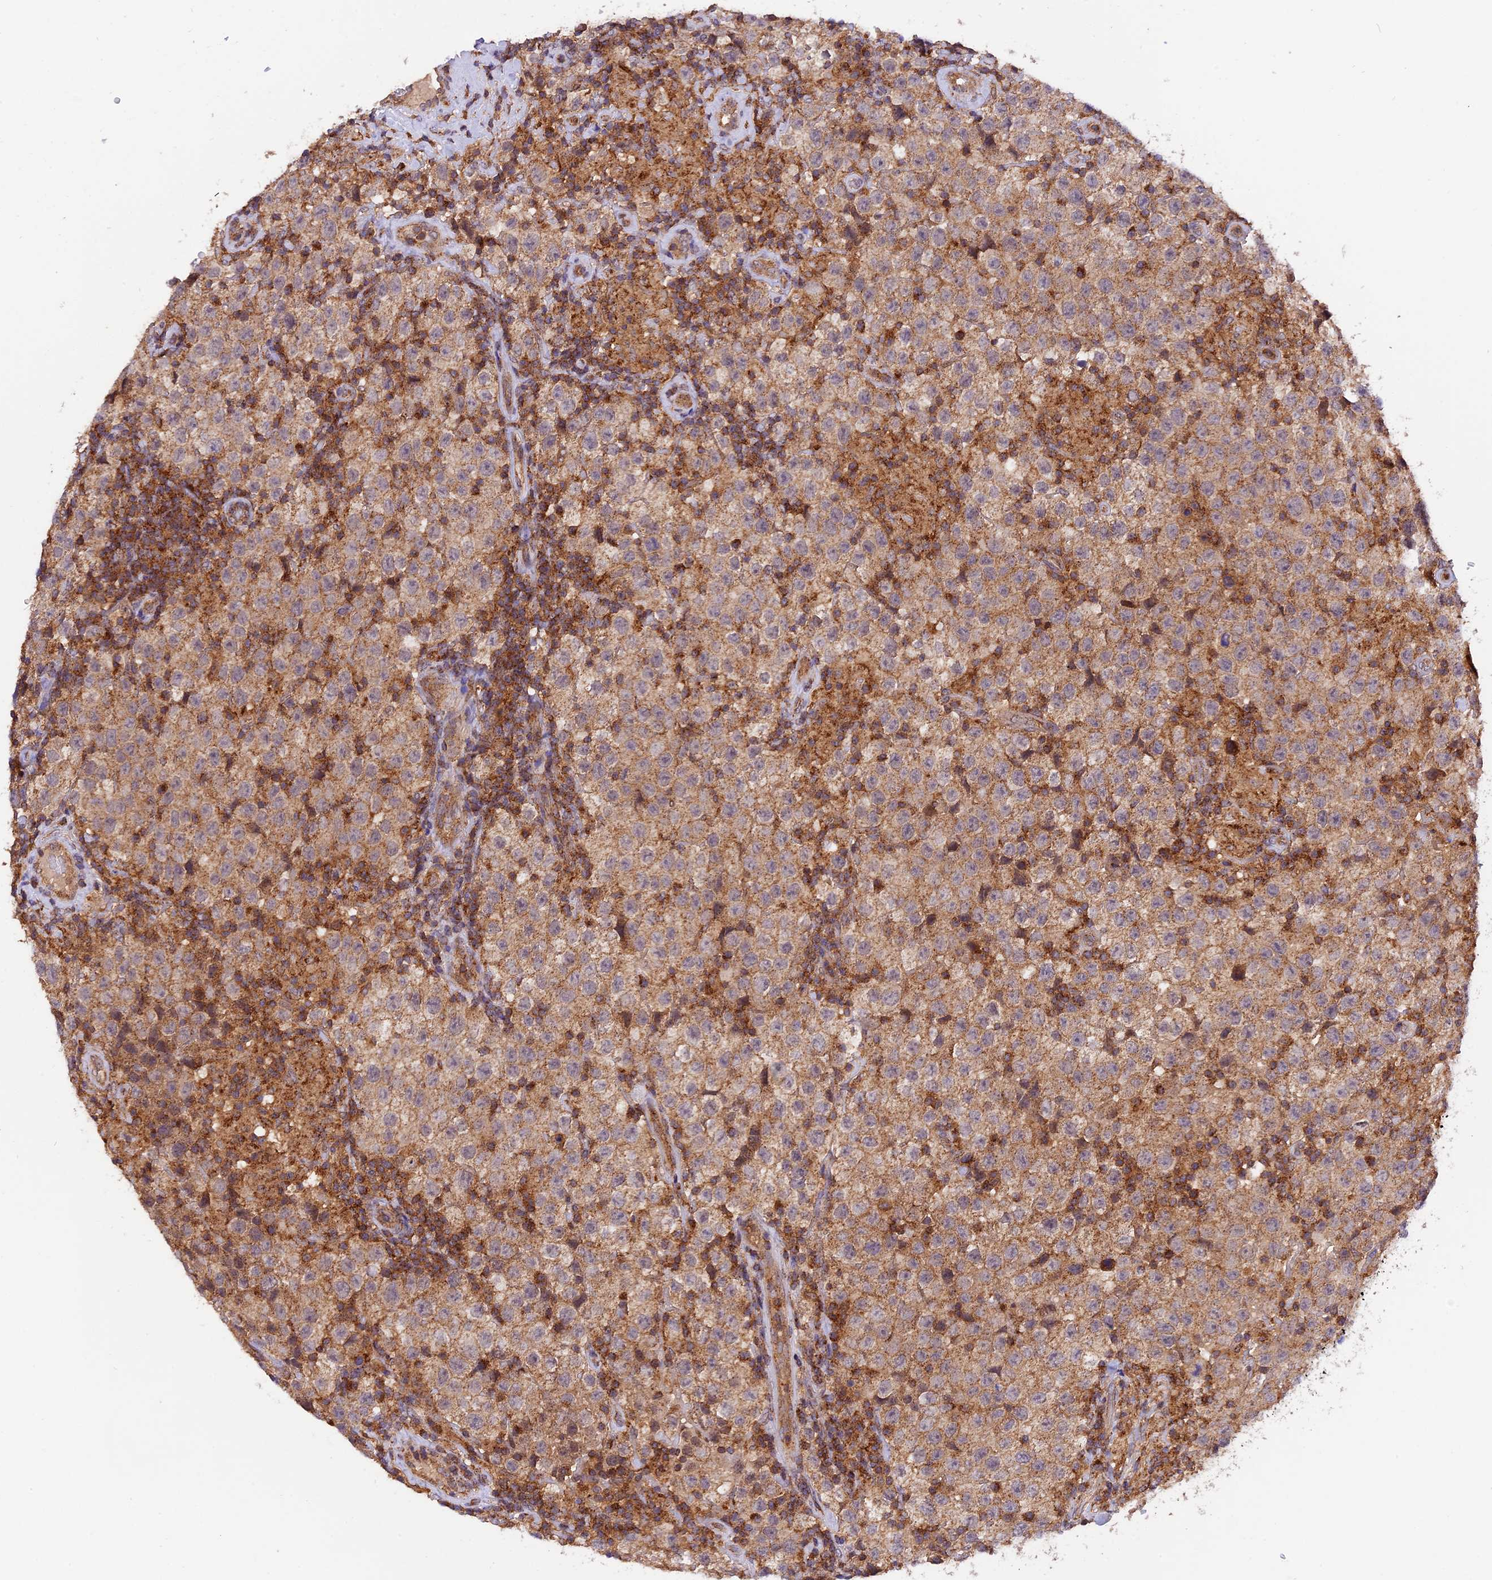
{"staining": {"intensity": "weak", "quantity": ">75%", "location": "cytoplasmic/membranous"}, "tissue": "testis cancer", "cell_type": "Tumor cells", "image_type": "cancer", "snomed": [{"axis": "morphology", "description": "Seminoma, NOS"}, {"axis": "morphology", "description": "Carcinoma, Embryonal, NOS"}, {"axis": "topography", "description": "Testis"}], "caption": "Immunohistochemical staining of human testis cancer (seminoma) demonstrates weak cytoplasmic/membranous protein positivity in approximately >75% of tumor cells.", "gene": "PEX3", "patient": {"sex": "male", "age": 41}}